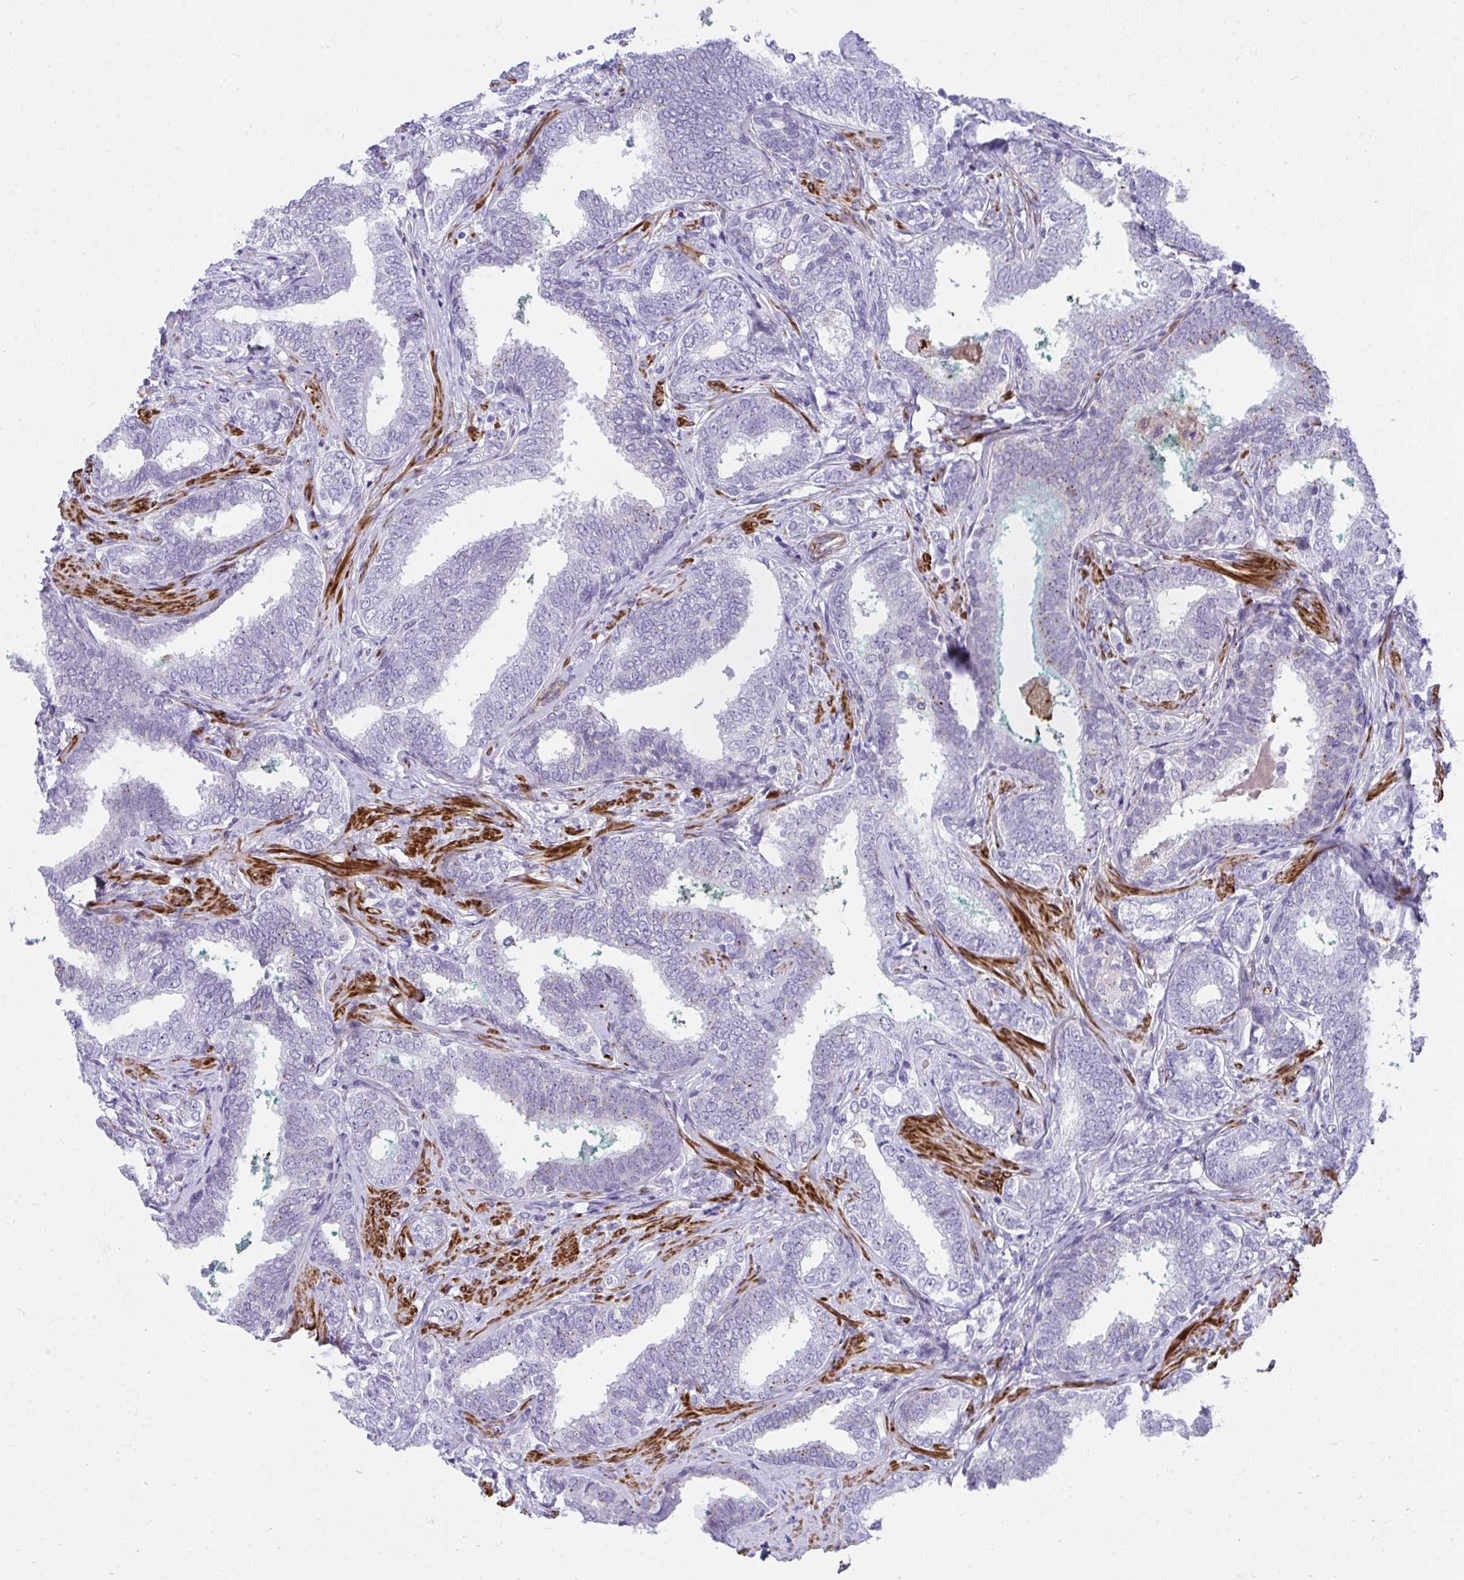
{"staining": {"intensity": "negative", "quantity": "none", "location": "none"}, "tissue": "prostate cancer", "cell_type": "Tumor cells", "image_type": "cancer", "snomed": [{"axis": "morphology", "description": "Adenocarcinoma, High grade"}, {"axis": "topography", "description": "Prostate"}], "caption": "Immunohistochemistry histopathology image of neoplastic tissue: human adenocarcinoma (high-grade) (prostate) stained with DAB (3,3'-diaminobenzidine) exhibits no significant protein positivity in tumor cells. (DAB IHC, high magnification).", "gene": "CSTB", "patient": {"sex": "male", "age": 72}}